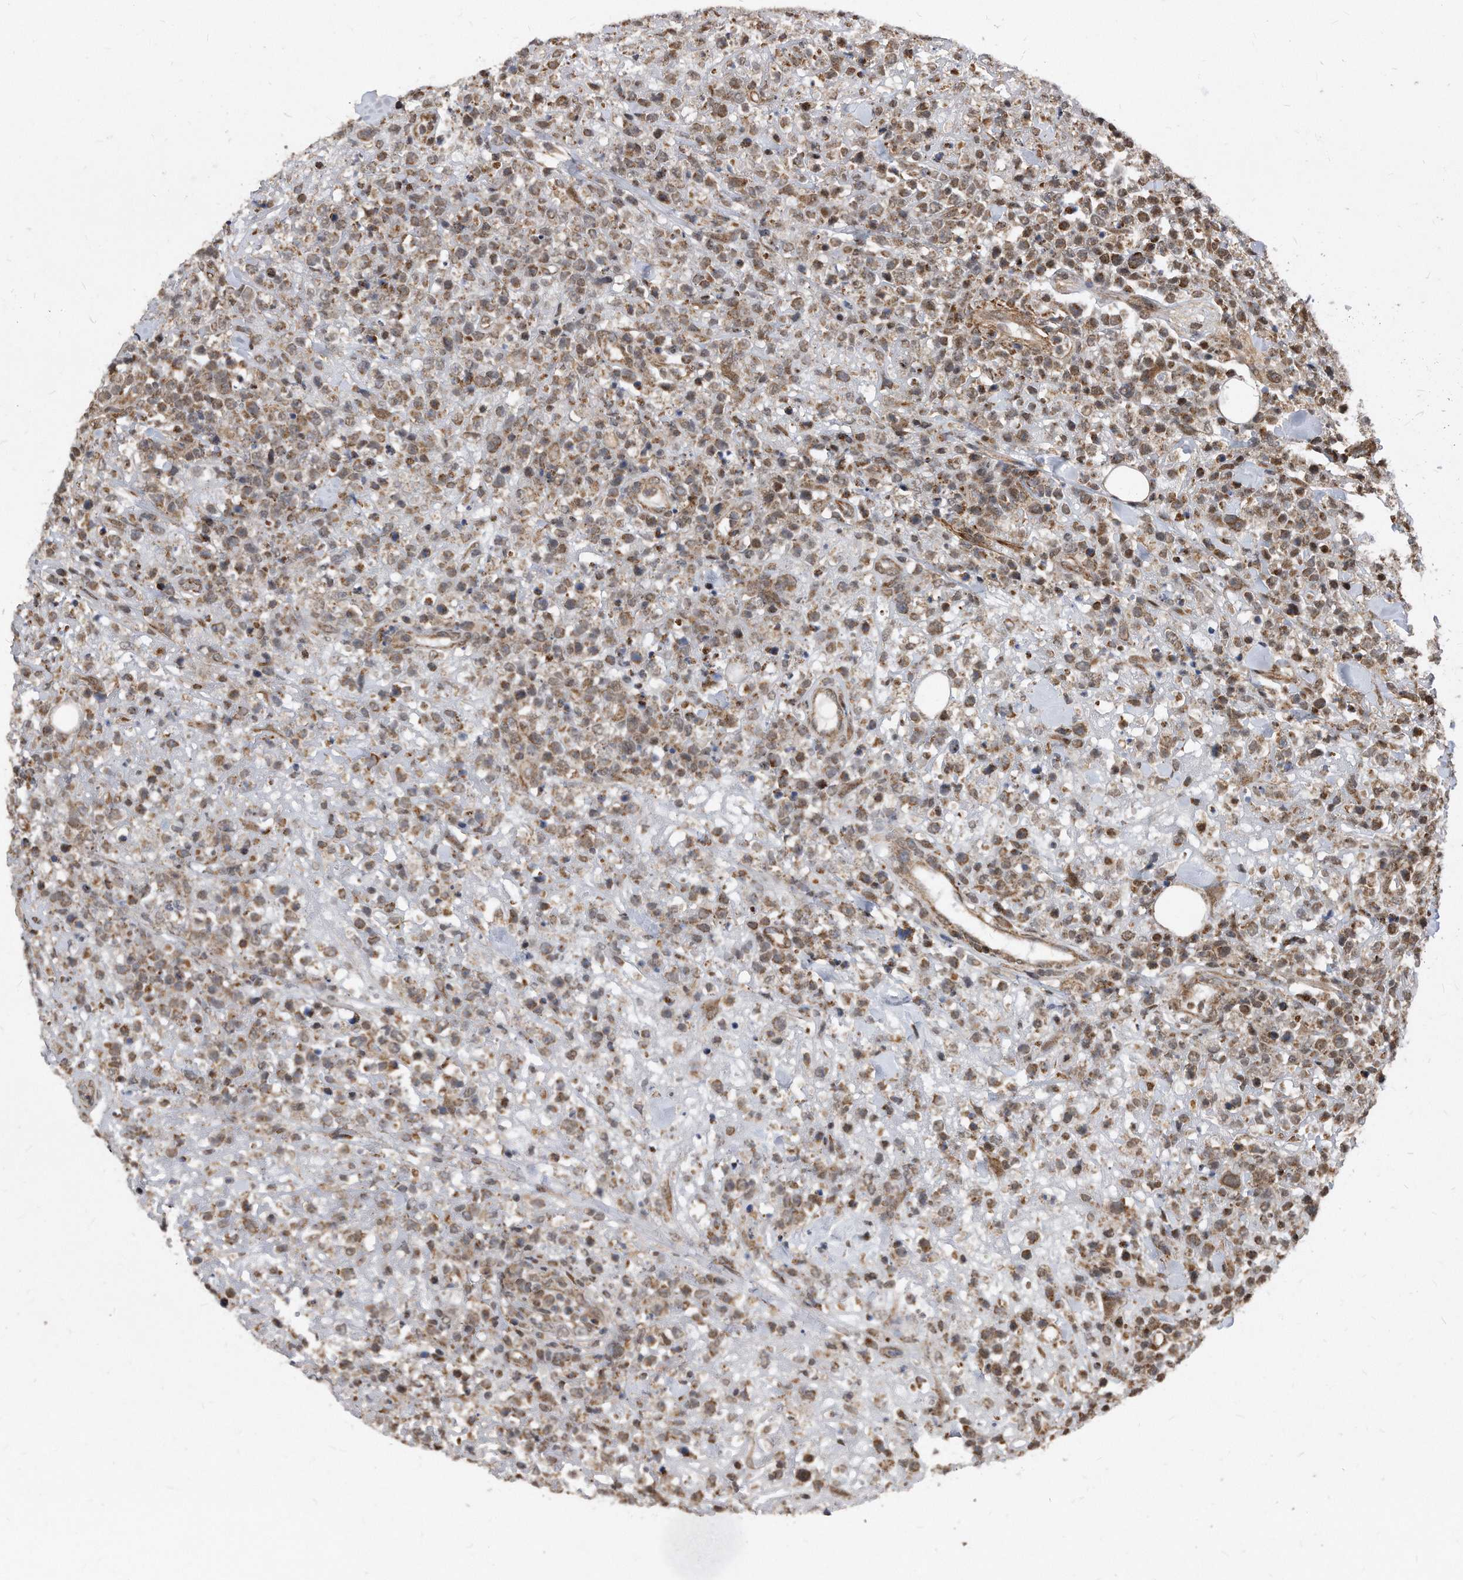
{"staining": {"intensity": "weak", "quantity": "25%-75%", "location": "cytoplasmic/membranous"}, "tissue": "lymphoma", "cell_type": "Tumor cells", "image_type": "cancer", "snomed": [{"axis": "morphology", "description": "Malignant lymphoma, non-Hodgkin's type, High grade"}, {"axis": "topography", "description": "Colon"}], "caption": "Immunohistochemical staining of malignant lymphoma, non-Hodgkin's type (high-grade) exhibits low levels of weak cytoplasmic/membranous expression in approximately 25%-75% of tumor cells. The staining was performed using DAB to visualize the protein expression in brown, while the nuclei were stained in blue with hematoxylin (Magnification: 20x).", "gene": "DUSP22", "patient": {"sex": "female", "age": 53}}